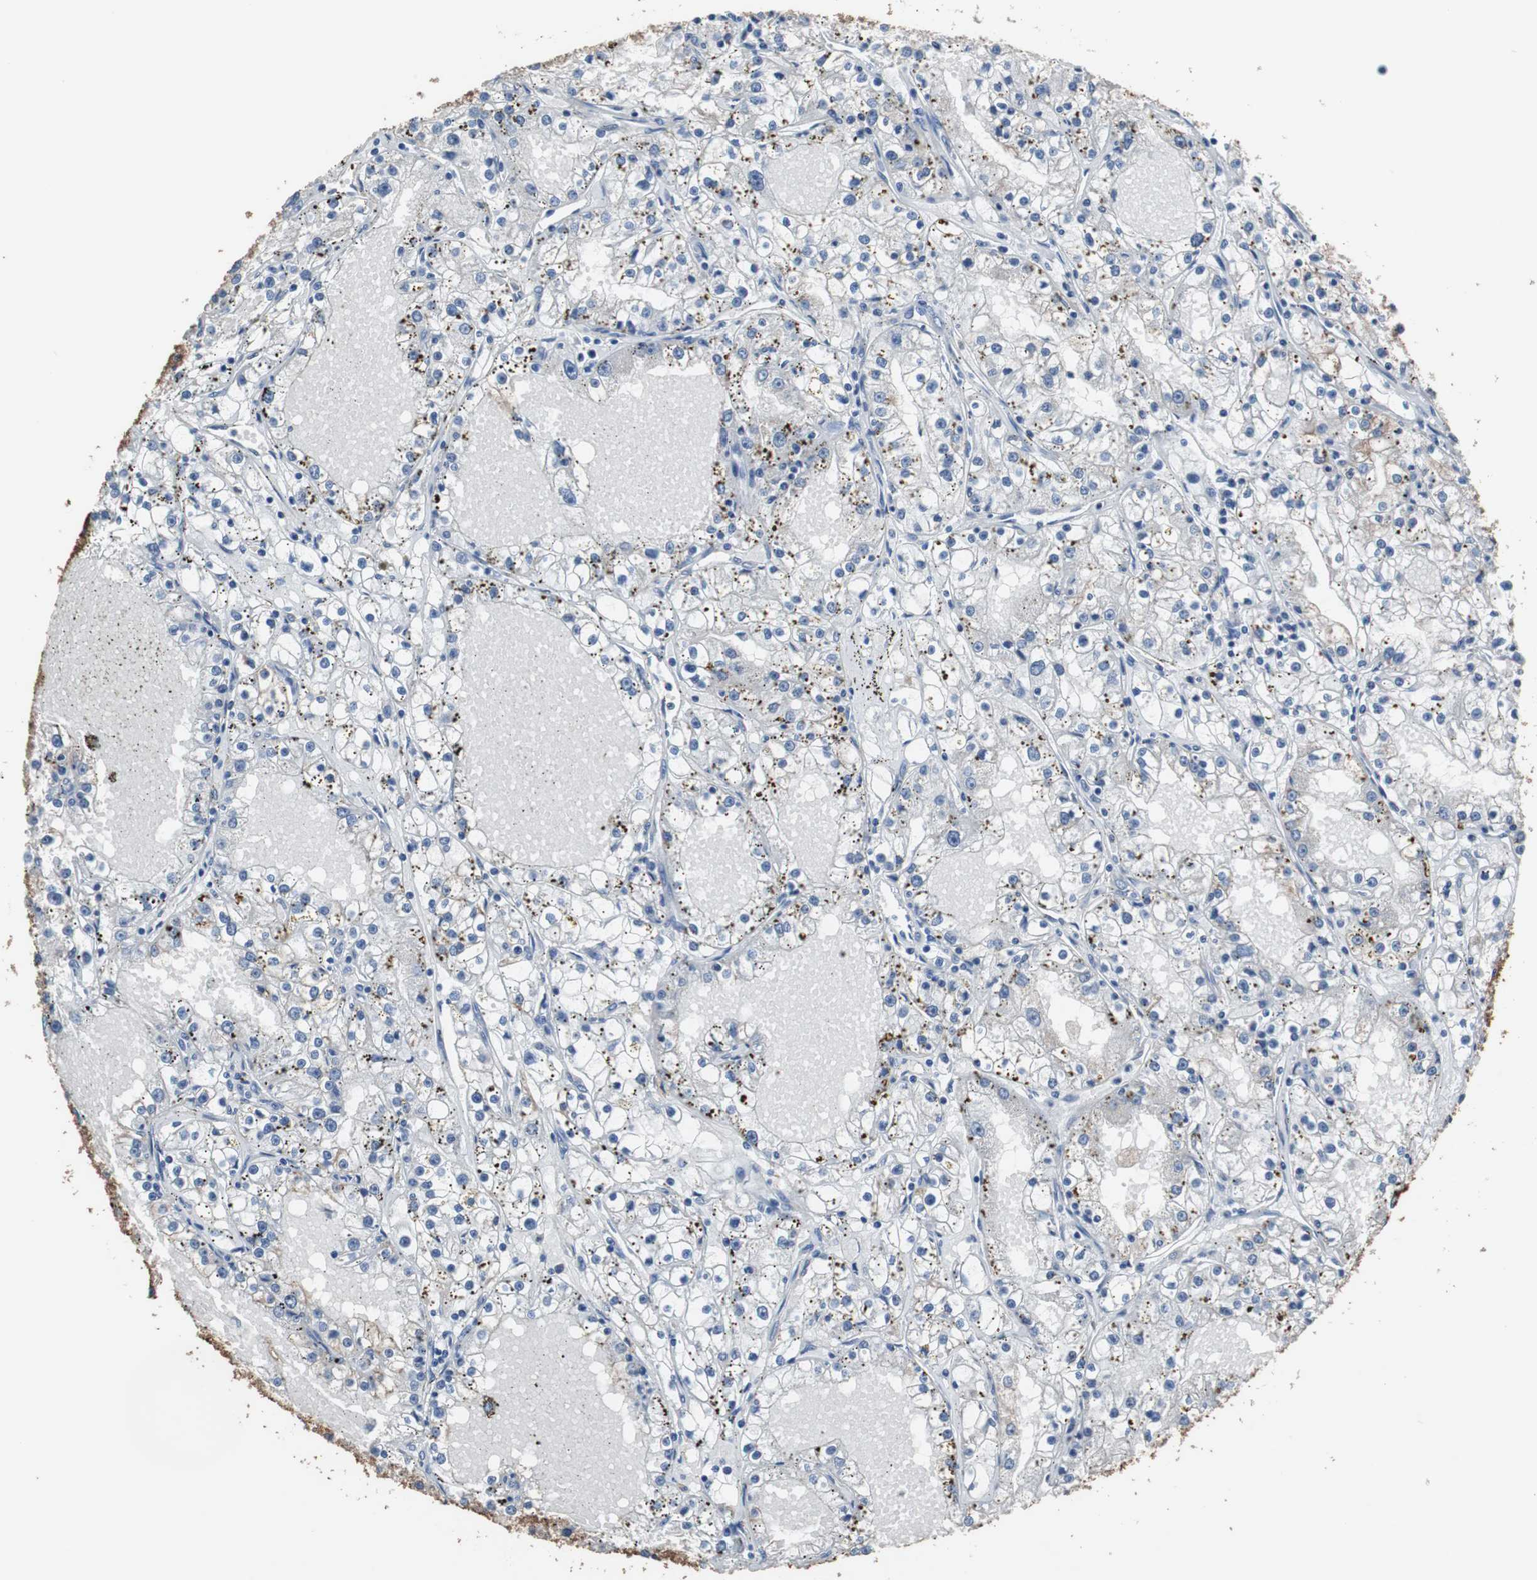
{"staining": {"intensity": "negative", "quantity": "none", "location": "none"}, "tissue": "renal cancer", "cell_type": "Tumor cells", "image_type": "cancer", "snomed": [{"axis": "morphology", "description": "Adenocarcinoma, NOS"}, {"axis": "topography", "description": "Kidney"}], "caption": "This is a photomicrograph of immunohistochemistry (IHC) staining of renal adenocarcinoma, which shows no positivity in tumor cells.", "gene": "USP10", "patient": {"sex": "male", "age": 56}}